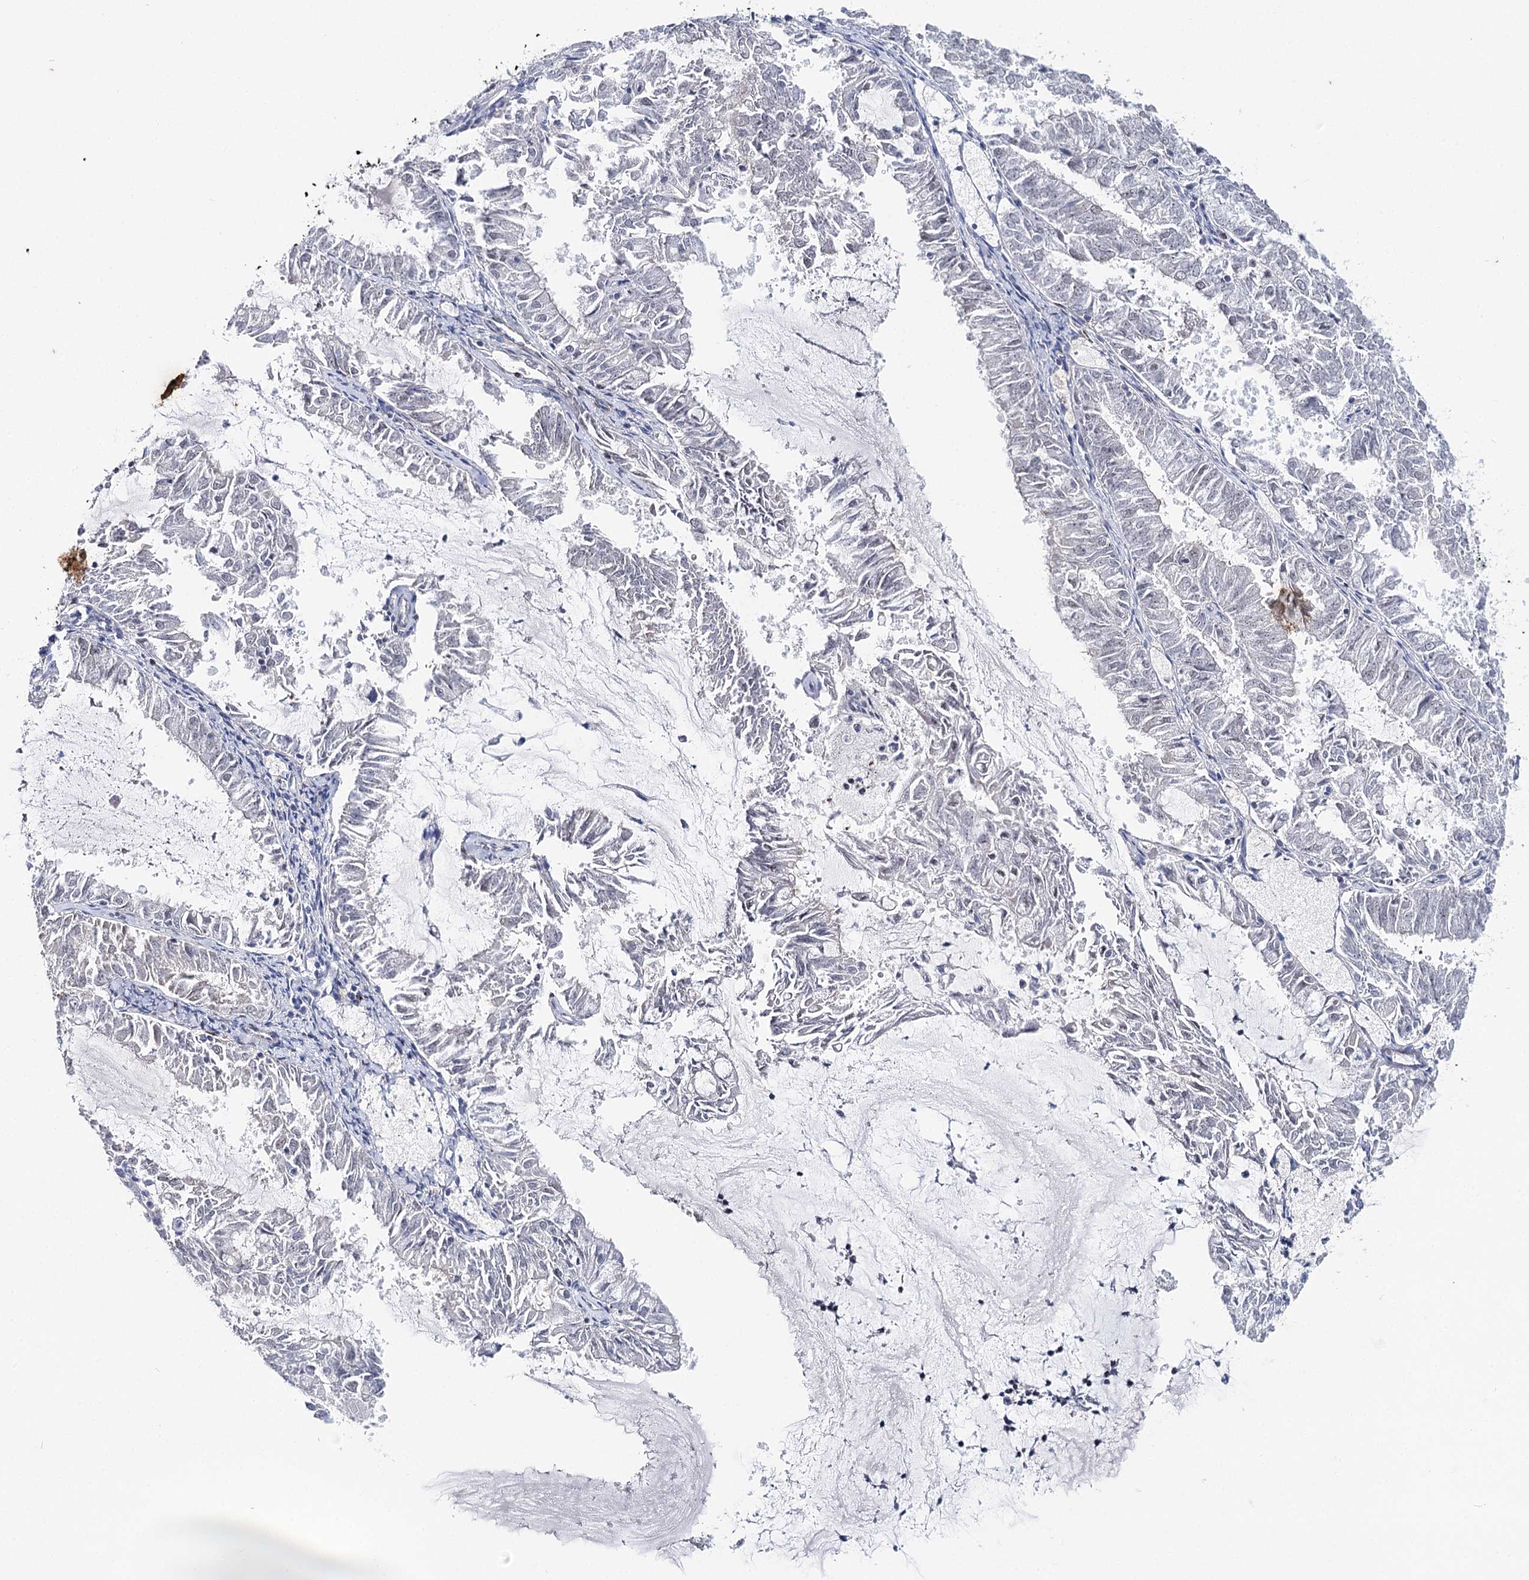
{"staining": {"intensity": "negative", "quantity": "none", "location": "none"}, "tissue": "endometrial cancer", "cell_type": "Tumor cells", "image_type": "cancer", "snomed": [{"axis": "morphology", "description": "Adenocarcinoma, NOS"}, {"axis": "topography", "description": "Endometrium"}], "caption": "Protein analysis of endometrial cancer reveals no significant staining in tumor cells.", "gene": "AGXT2", "patient": {"sex": "female", "age": 57}}